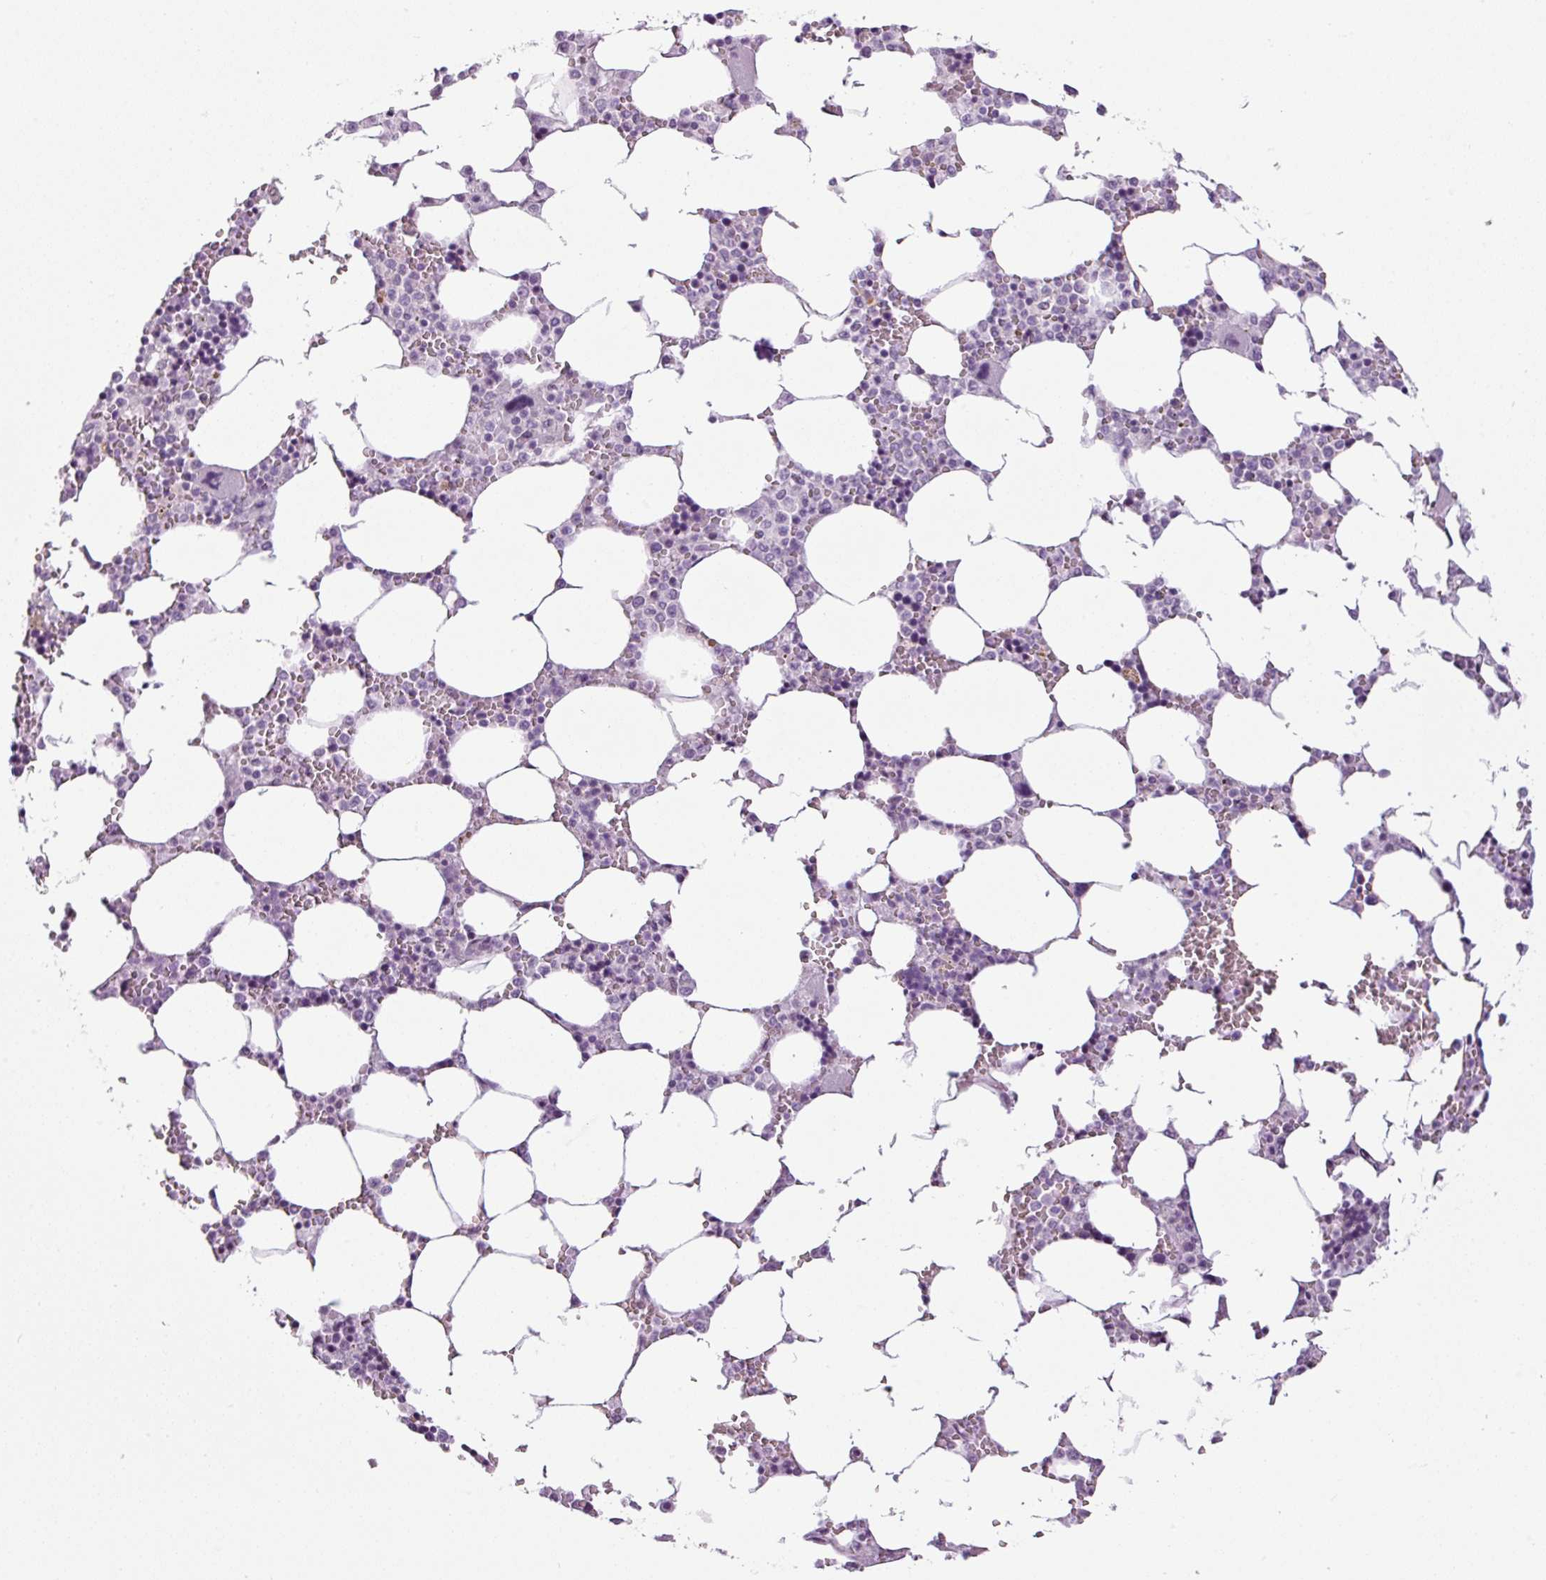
{"staining": {"intensity": "negative", "quantity": "none", "location": "none"}, "tissue": "bone marrow", "cell_type": "Hematopoietic cells", "image_type": "normal", "snomed": [{"axis": "morphology", "description": "Normal tissue, NOS"}, {"axis": "topography", "description": "Bone marrow"}], "caption": "Immunohistochemistry photomicrograph of unremarkable bone marrow: bone marrow stained with DAB demonstrates no significant protein staining in hematopoietic cells.", "gene": "ATP10A", "patient": {"sex": "male", "age": 64}}